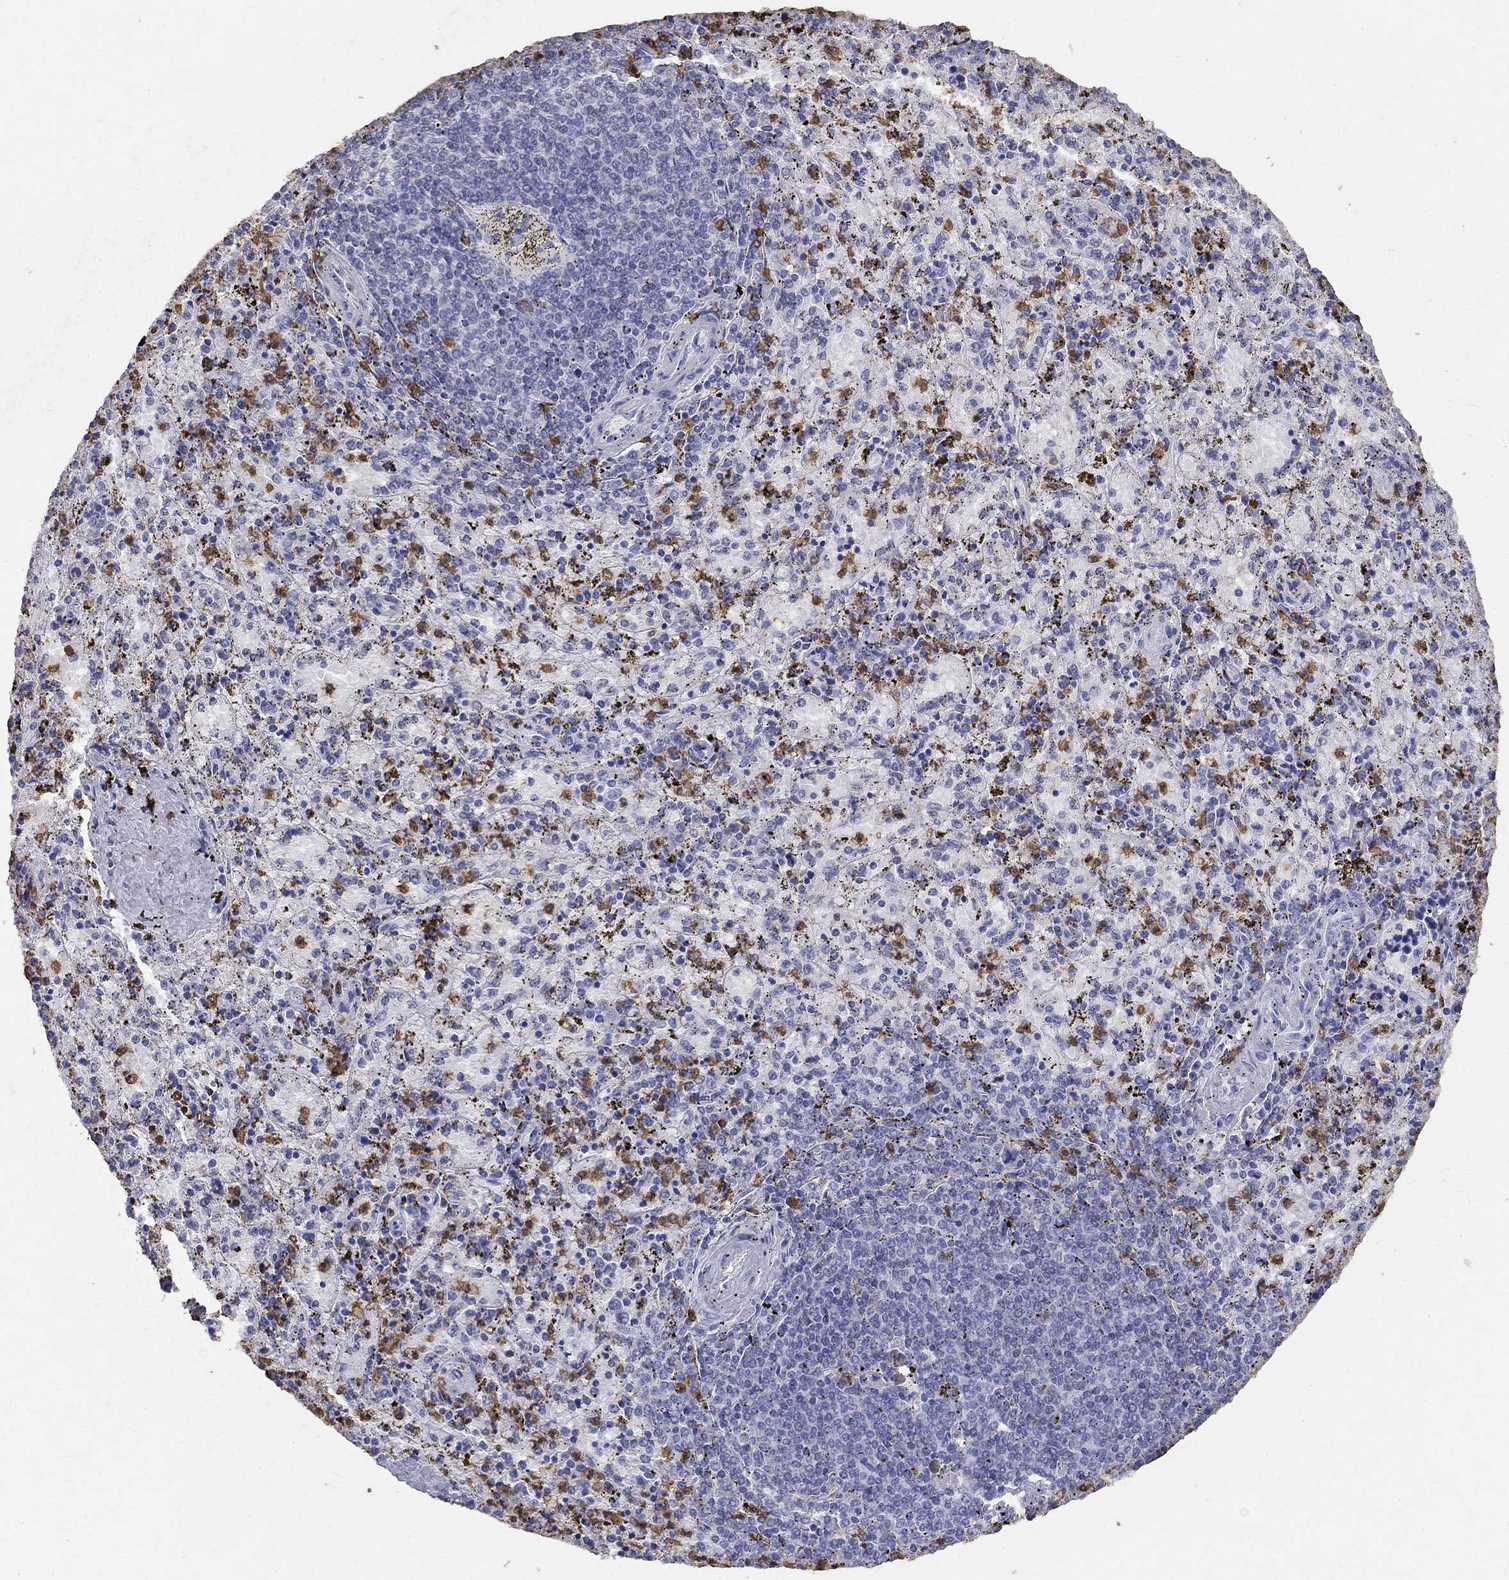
{"staining": {"intensity": "strong", "quantity": "<25%", "location": "cytoplasmic/membranous"}, "tissue": "spleen", "cell_type": "Cells in red pulp", "image_type": "normal", "snomed": [{"axis": "morphology", "description": "Normal tissue, NOS"}, {"axis": "topography", "description": "Spleen"}], "caption": "Immunohistochemical staining of unremarkable spleen displays <25% levels of strong cytoplasmic/membranous protein expression in approximately <25% of cells in red pulp.", "gene": "IGSF8", "patient": {"sex": "female", "age": 50}}